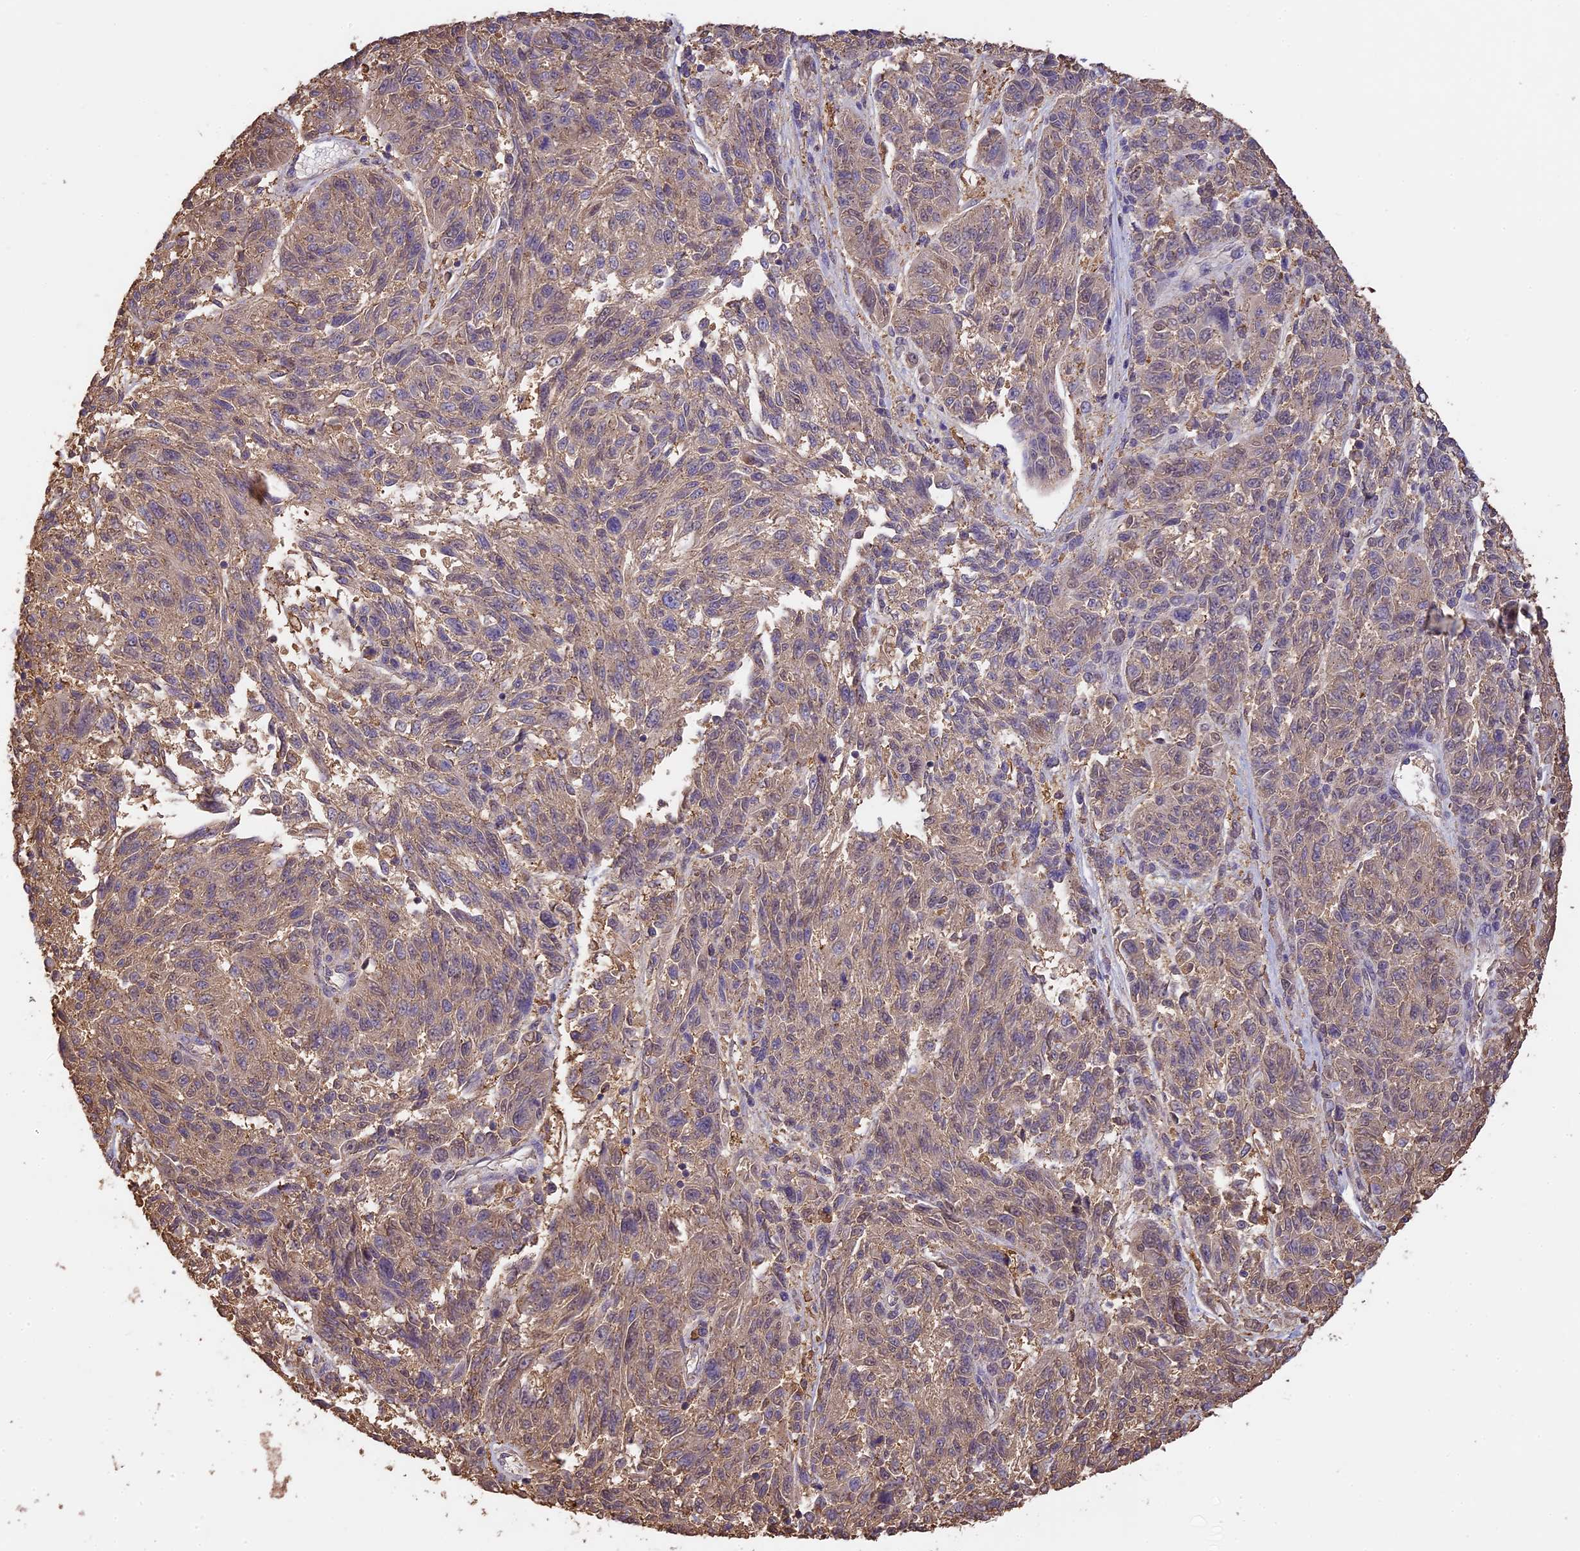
{"staining": {"intensity": "weak", "quantity": "25%-75%", "location": "cytoplasmic/membranous,nuclear"}, "tissue": "melanoma", "cell_type": "Tumor cells", "image_type": "cancer", "snomed": [{"axis": "morphology", "description": "Malignant melanoma, NOS"}, {"axis": "topography", "description": "Skin"}], "caption": "The immunohistochemical stain shows weak cytoplasmic/membranous and nuclear positivity in tumor cells of melanoma tissue. (DAB IHC with brightfield microscopy, high magnification).", "gene": "ARHGAP19", "patient": {"sex": "male", "age": 53}}